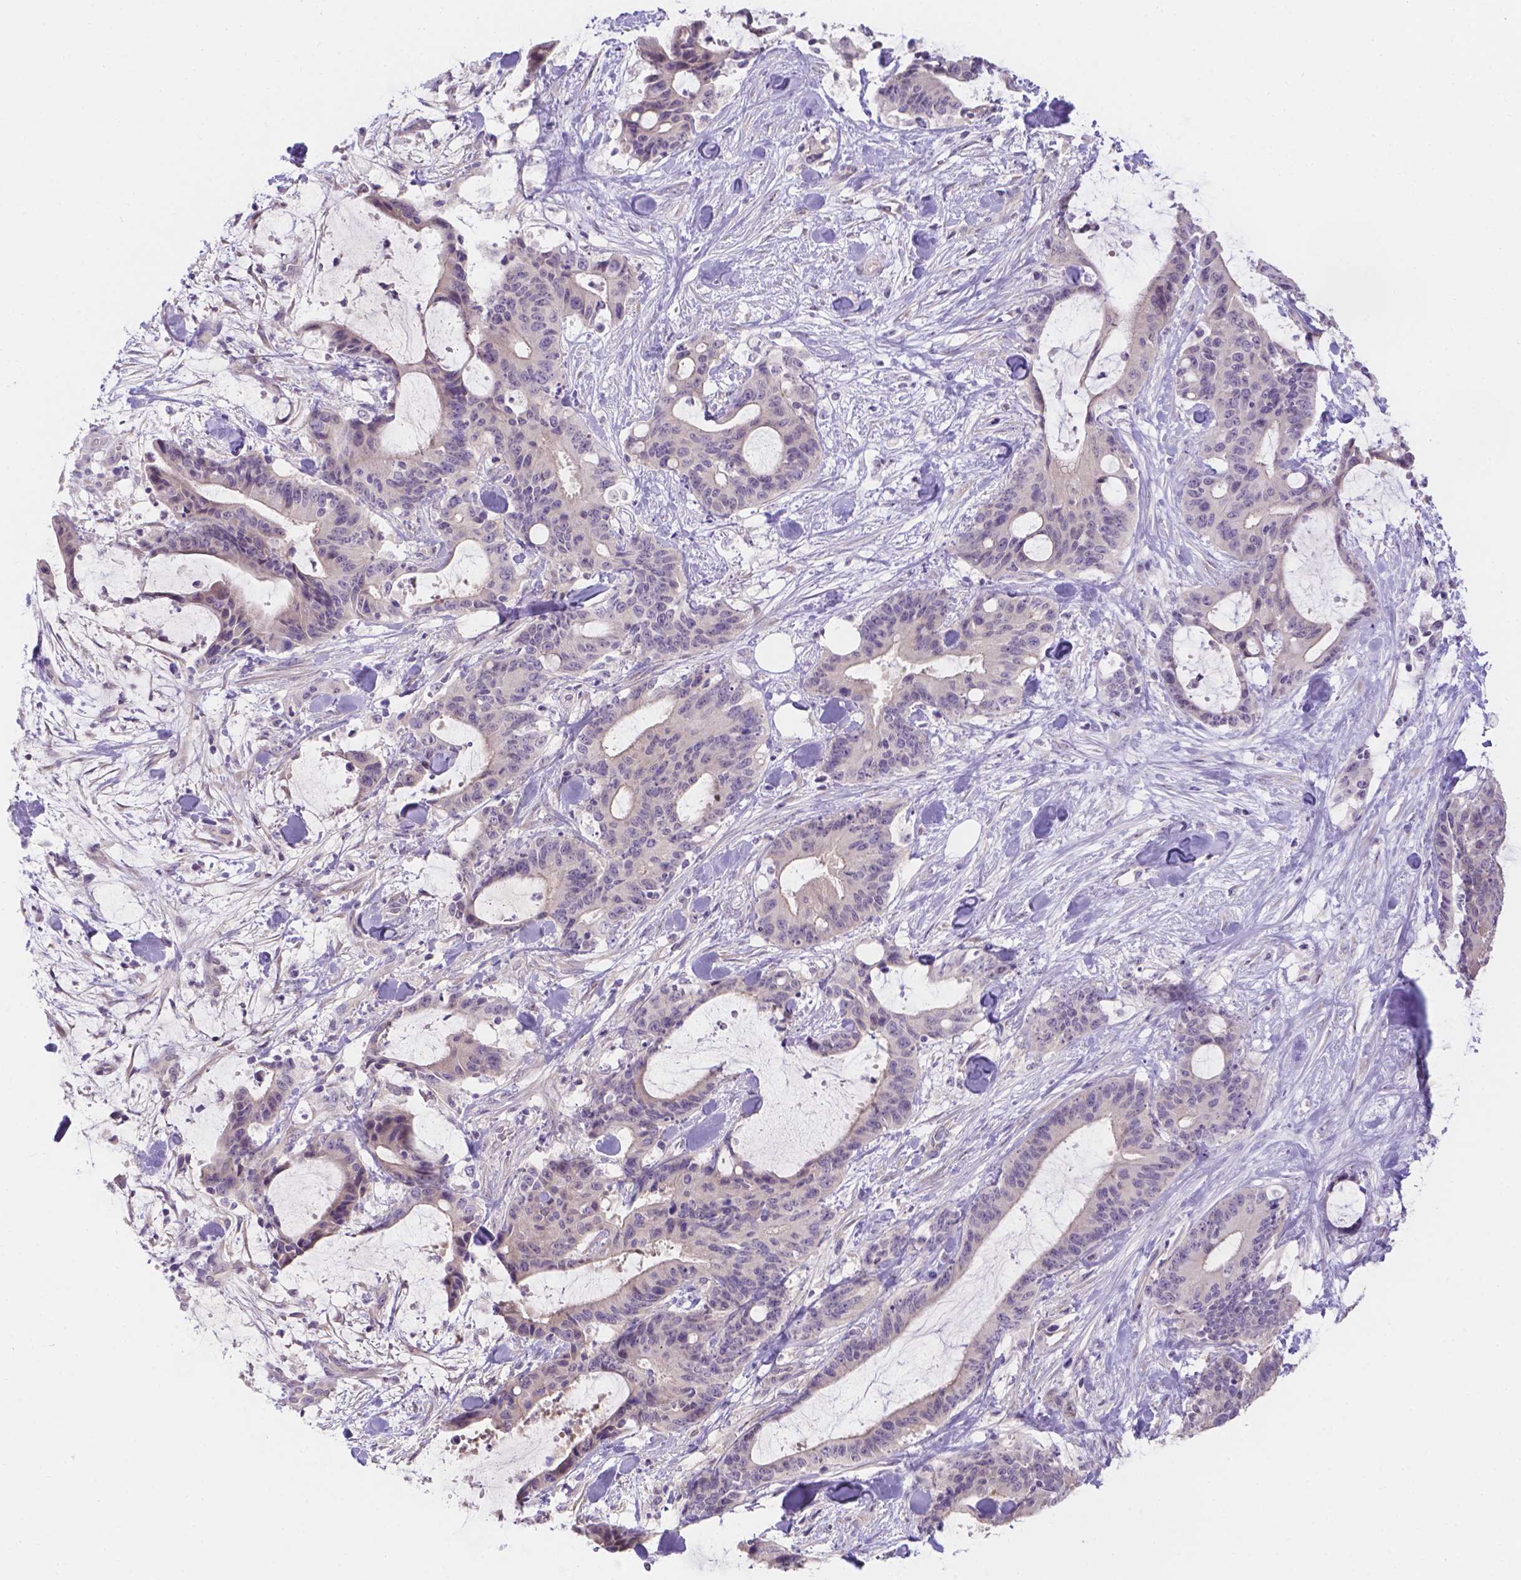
{"staining": {"intensity": "weak", "quantity": "<25%", "location": "cytoplasmic/membranous"}, "tissue": "liver cancer", "cell_type": "Tumor cells", "image_type": "cancer", "snomed": [{"axis": "morphology", "description": "Cholangiocarcinoma"}, {"axis": "topography", "description": "Liver"}], "caption": "The histopathology image demonstrates no staining of tumor cells in liver cancer. (DAB immunohistochemistry with hematoxylin counter stain).", "gene": "CD96", "patient": {"sex": "female", "age": 73}}